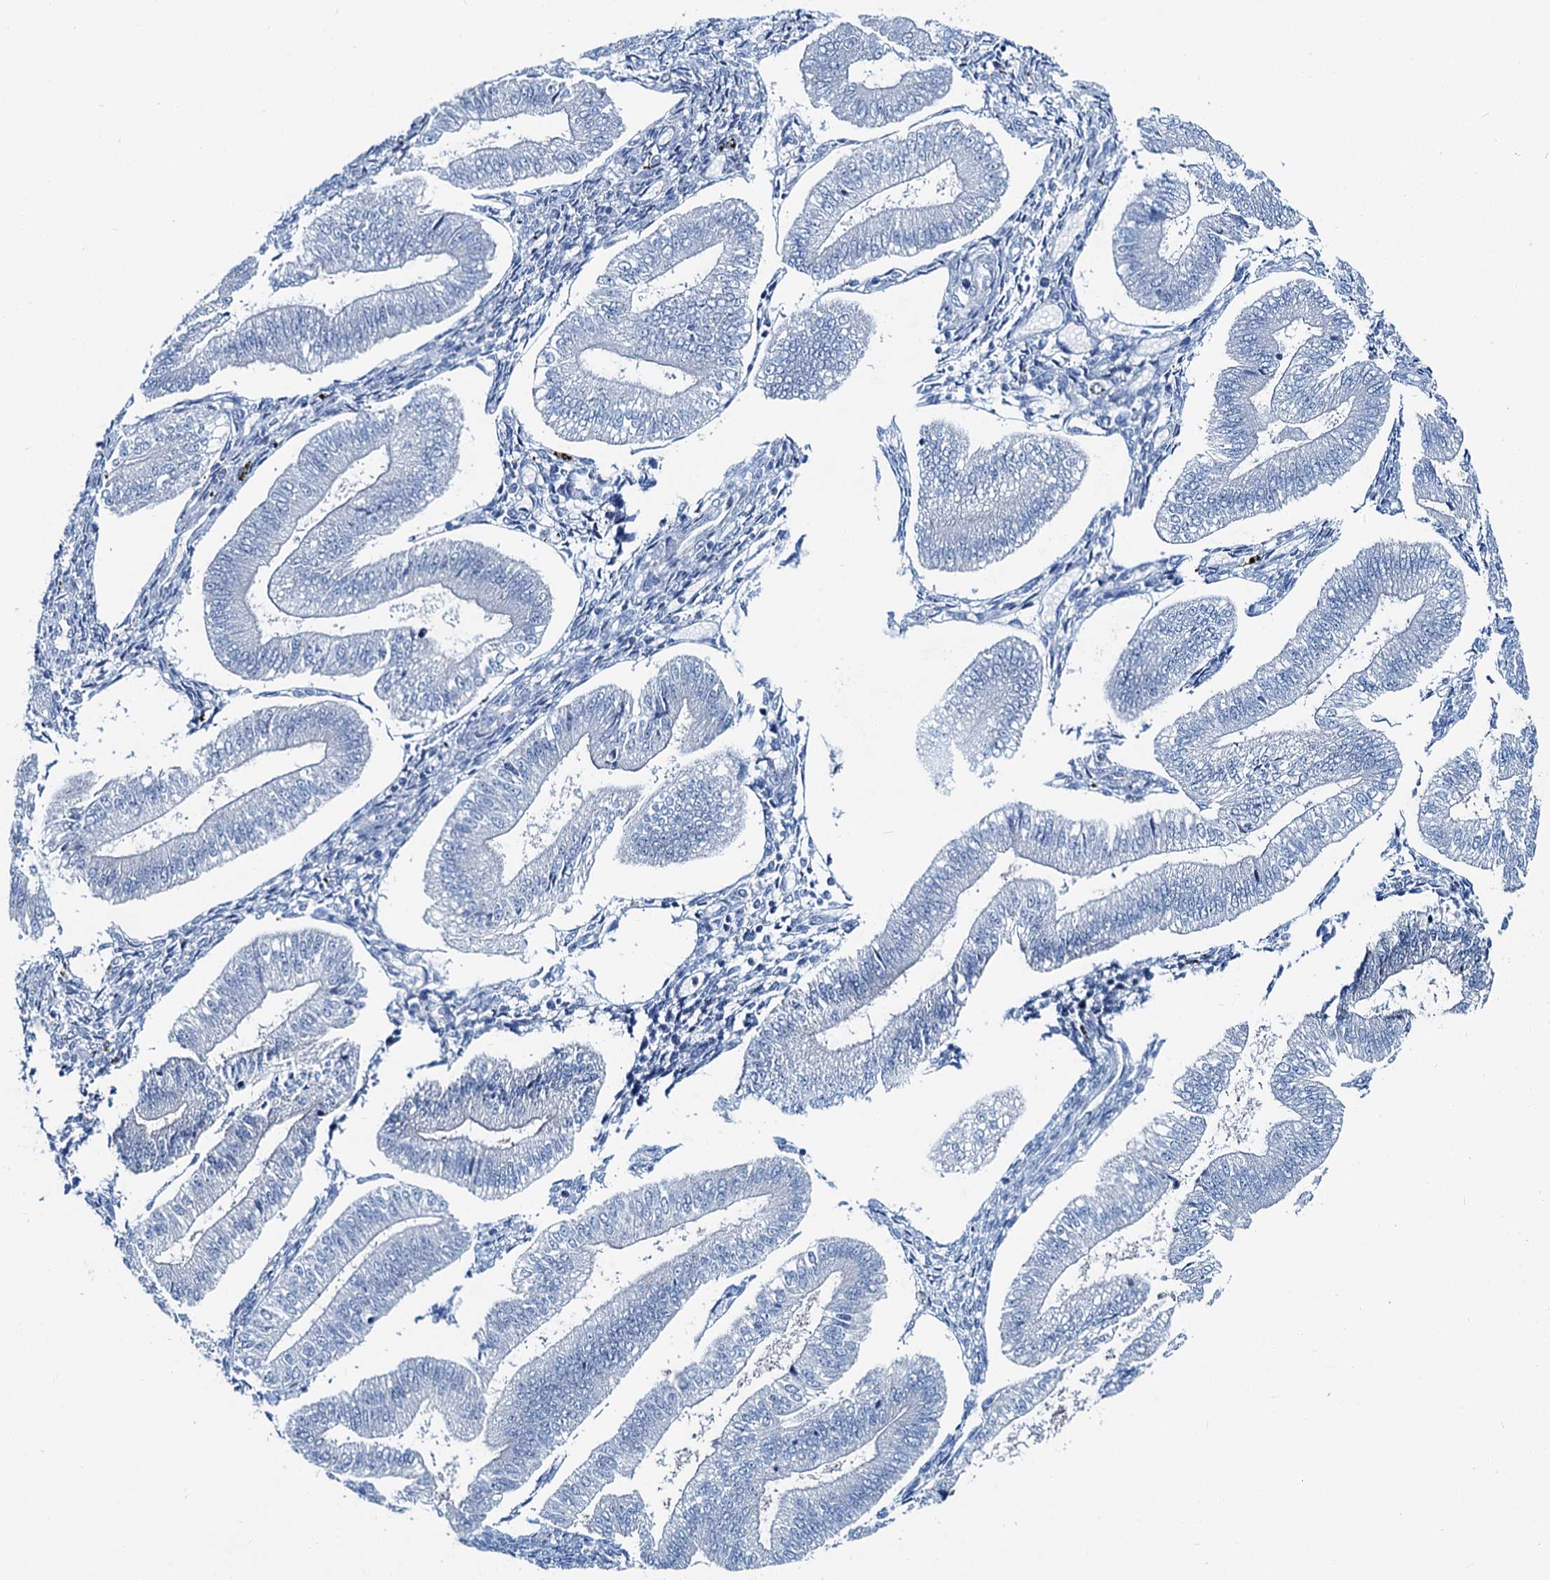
{"staining": {"intensity": "negative", "quantity": "none", "location": "none"}, "tissue": "endometrium", "cell_type": "Cells in endometrial stroma", "image_type": "normal", "snomed": [{"axis": "morphology", "description": "Normal tissue, NOS"}, {"axis": "topography", "description": "Endometrium"}], "caption": "Immunohistochemistry (IHC) histopathology image of normal human endometrium stained for a protein (brown), which demonstrates no positivity in cells in endometrial stroma. (DAB (3,3'-diaminobenzidine) immunohistochemistry with hematoxylin counter stain).", "gene": "ASTE1", "patient": {"sex": "female", "age": 34}}